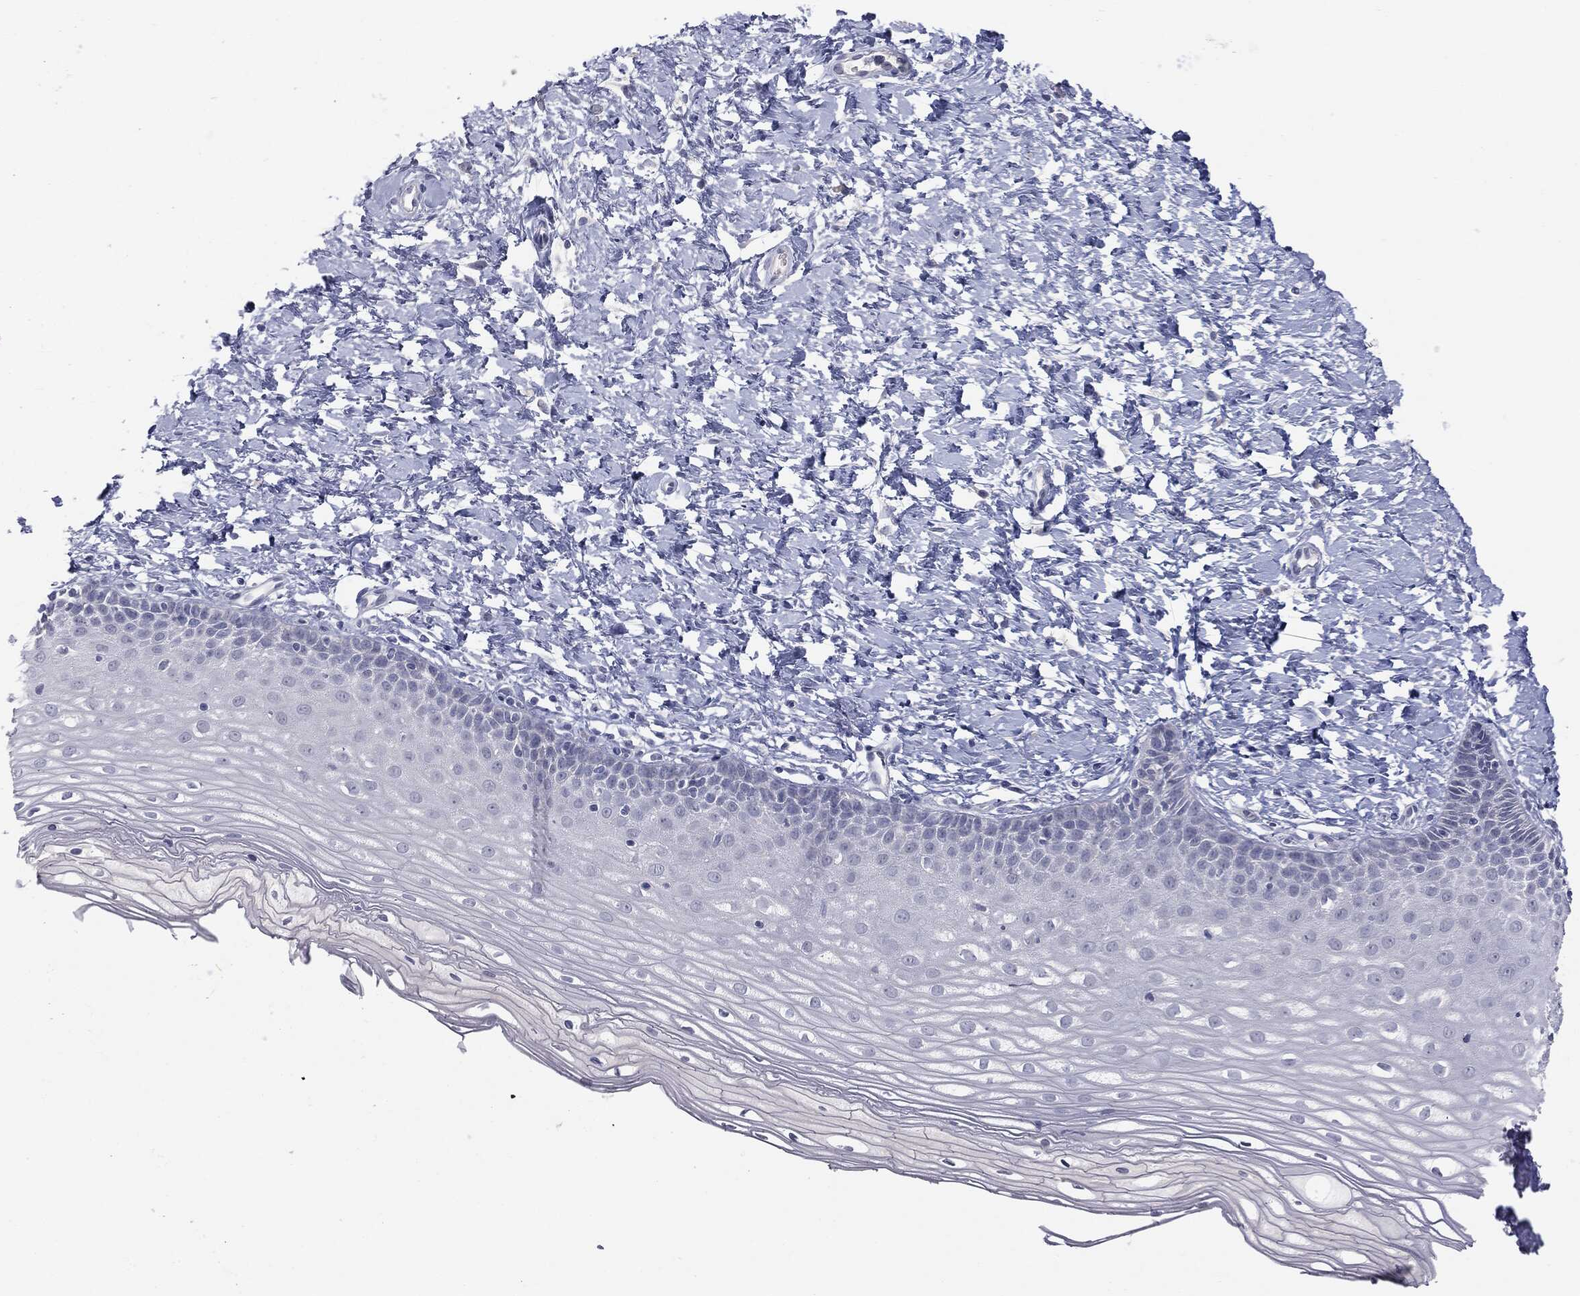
{"staining": {"intensity": "moderate", "quantity": "<25%", "location": "cytoplasmic/membranous"}, "tissue": "cervix", "cell_type": "Glandular cells", "image_type": "normal", "snomed": [{"axis": "morphology", "description": "Normal tissue, NOS"}, {"axis": "topography", "description": "Cervix"}], "caption": "IHC of benign cervix shows low levels of moderate cytoplasmic/membranous positivity in approximately <25% of glandular cells.", "gene": "MUC1", "patient": {"sex": "female", "age": 37}}